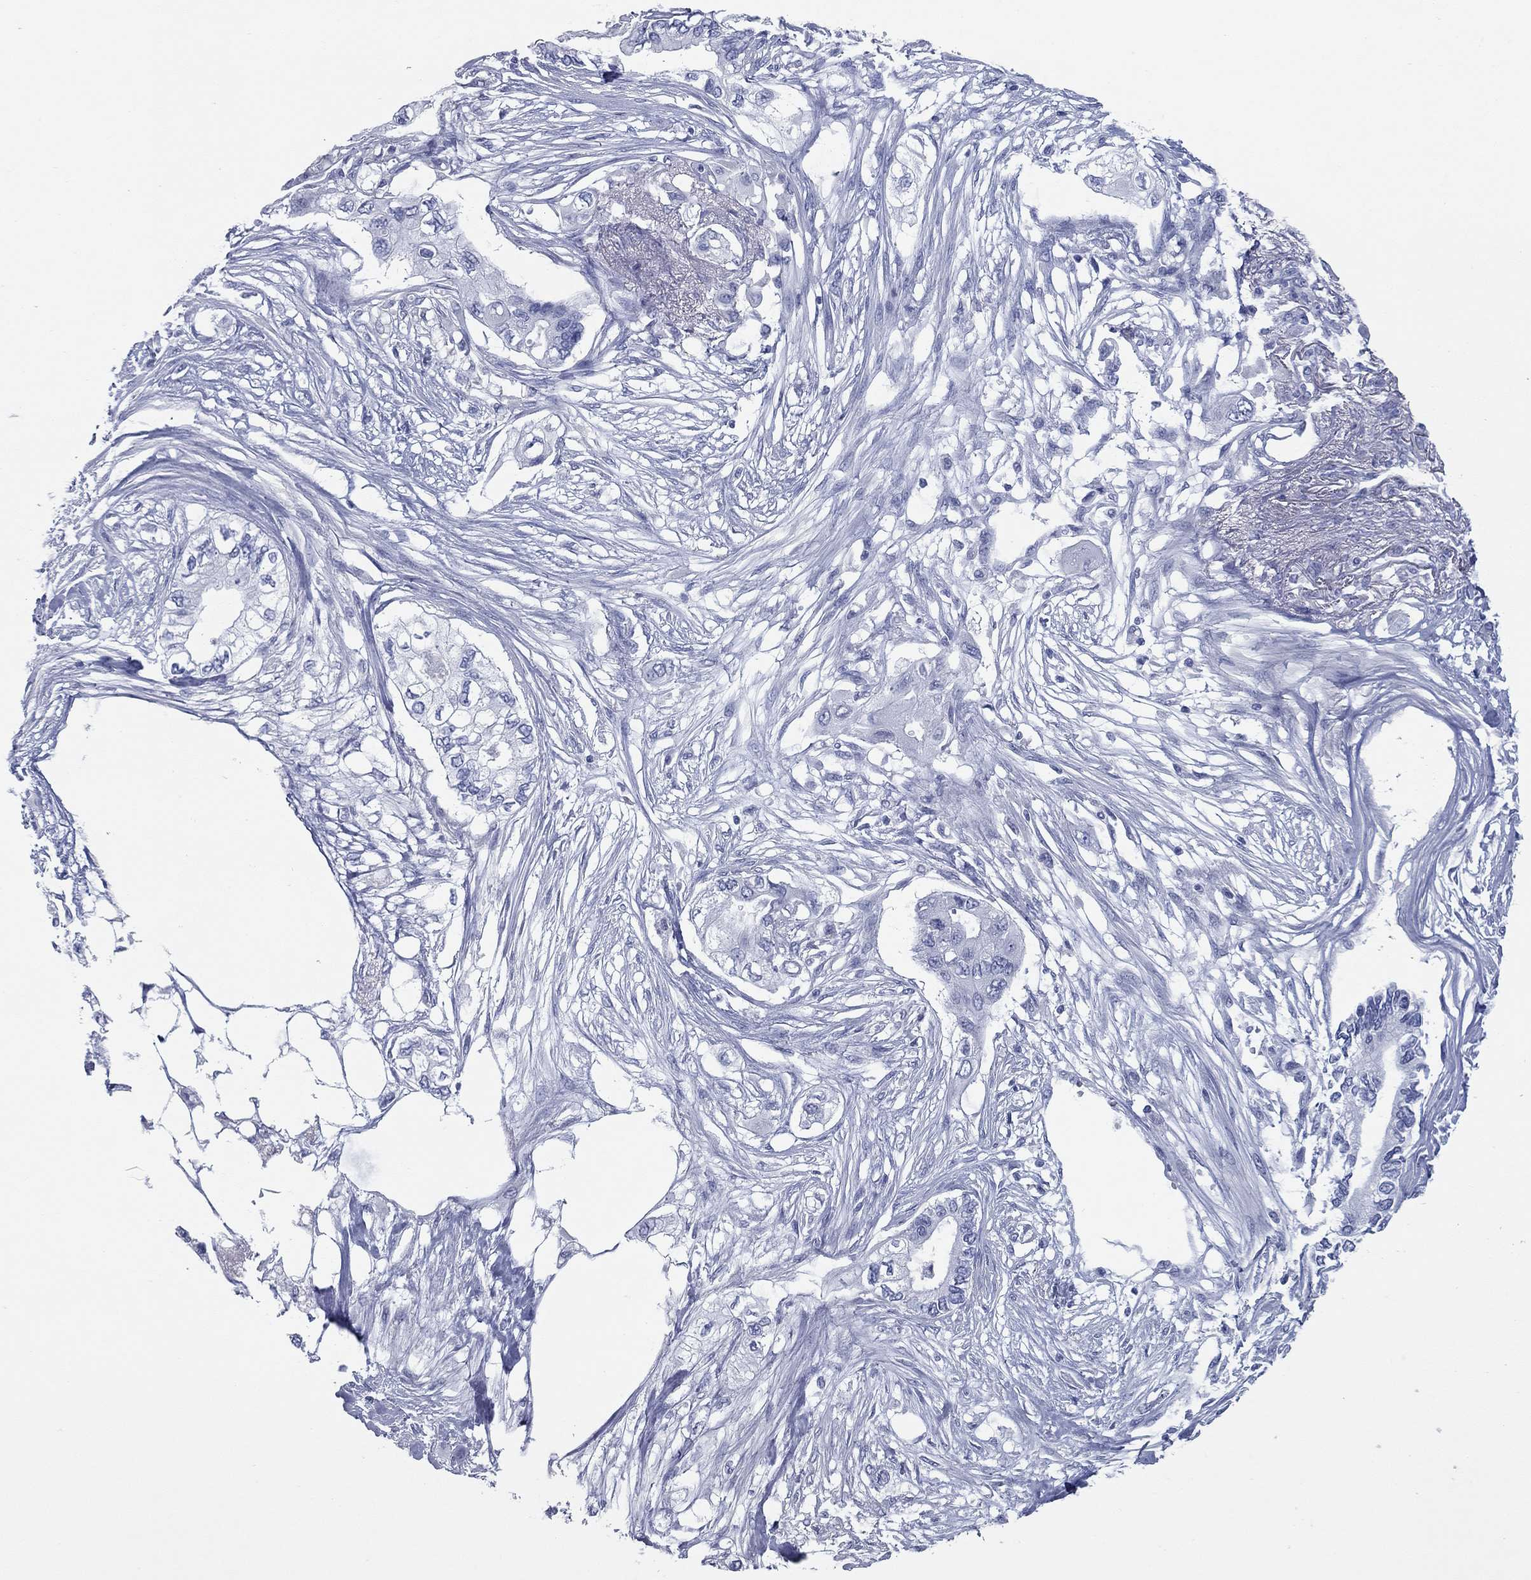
{"staining": {"intensity": "negative", "quantity": "none", "location": "none"}, "tissue": "pancreatic cancer", "cell_type": "Tumor cells", "image_type": "cancer", "snomed": [{"axis": "morphology", "description": "Adenocarcinoma, NOS"}, {"axis": "topography", "description": "Pancreas"}], "caption": "Immunohistochemistry of adenocarcinoma (pancreatic) demonstrates no expression in tumor cells. (DAB (3,3'-diaminobenzidine) immunohistochemistry (IHC), high magnification).", "gene": "KIRREL2", "patient": {"sex": "female", "age": 63}}